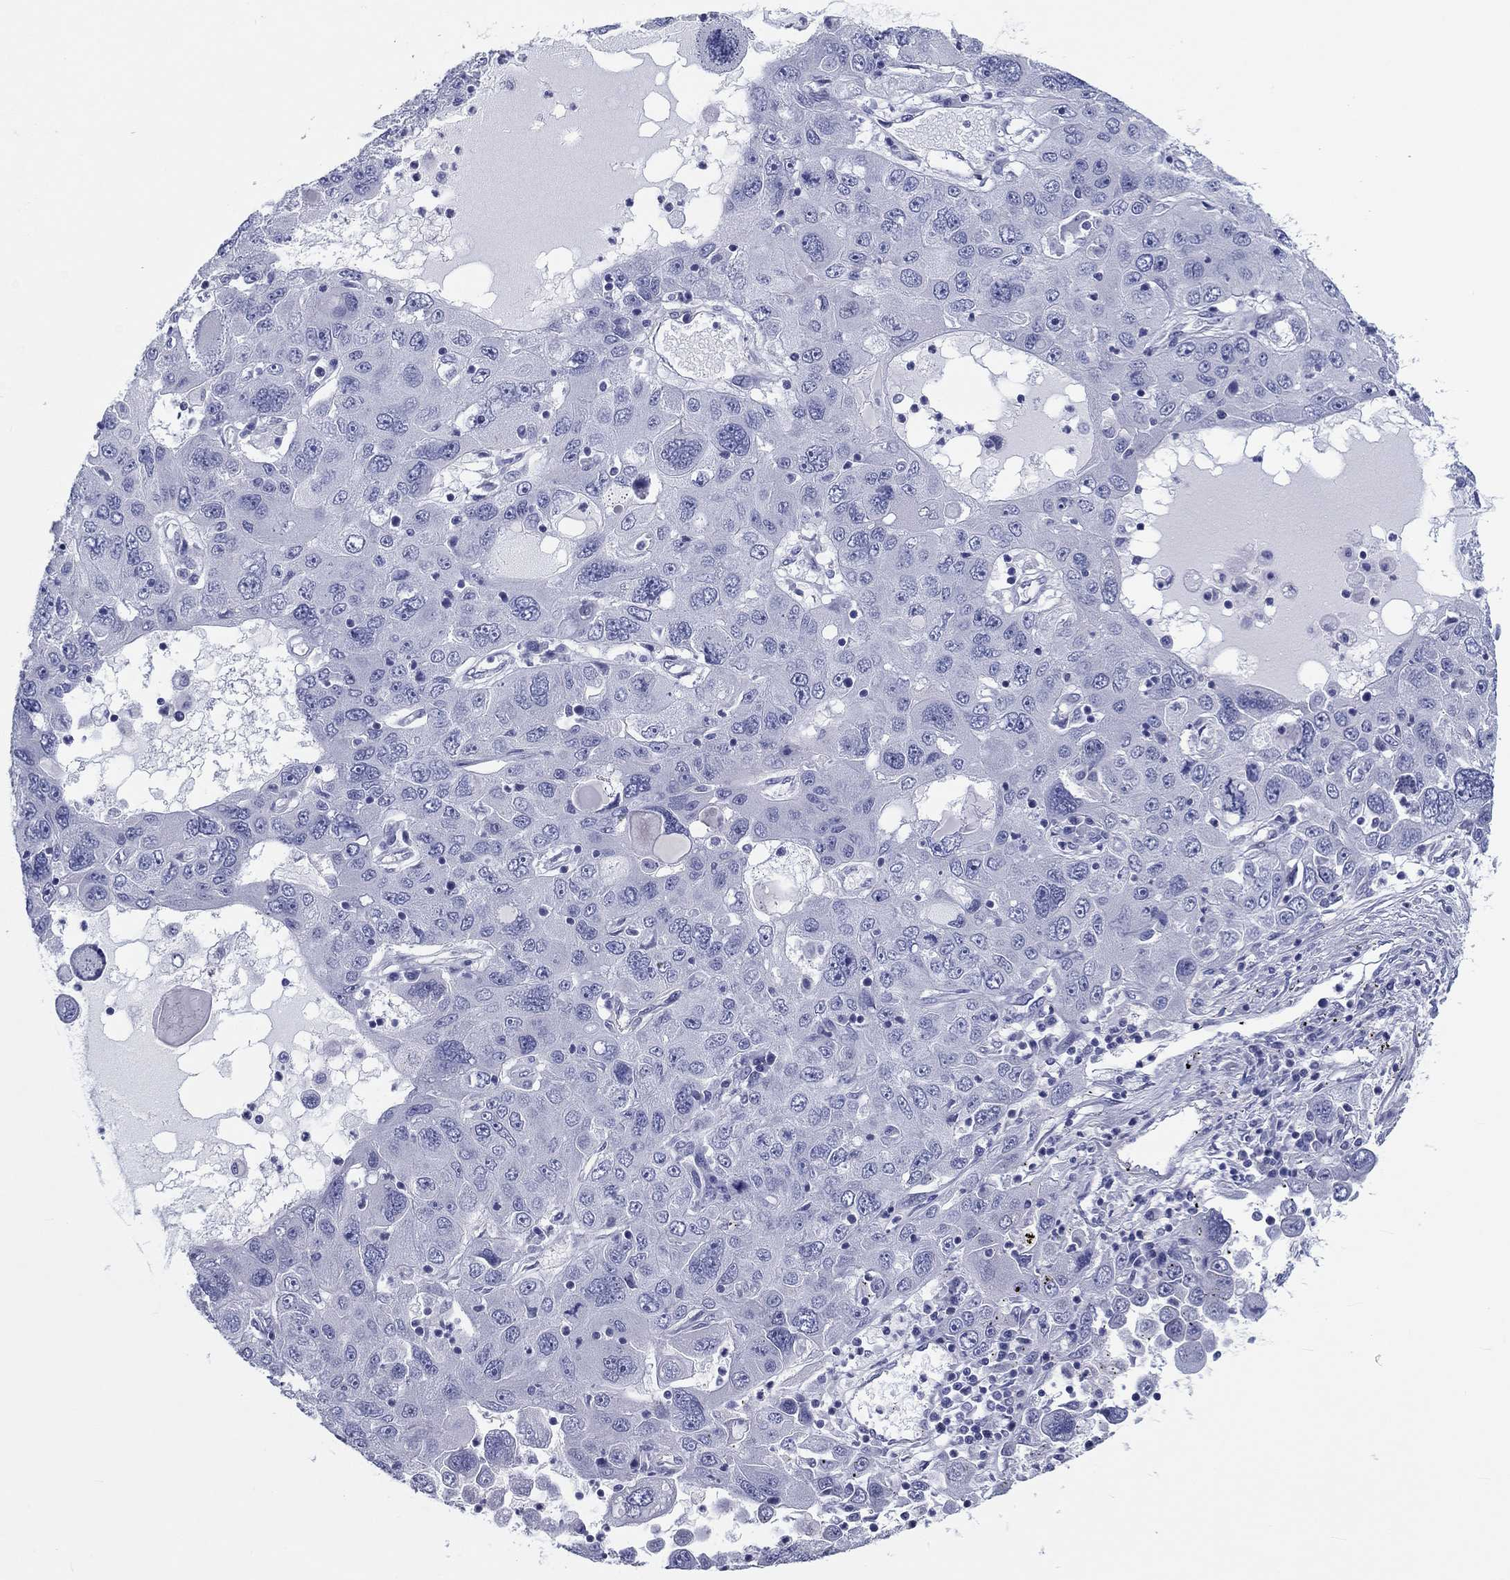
{"staining": {"intensity": "negative", "quantity": "none", "location": "none"}, "tissue": "stomach cancer", "cell_type": "Tumor cells", "image_type": "cancer", "snomed": [{"axis": "morphology", "description": "Adenocarcinoma, NOS"}, {"axis": "topography", "description": "Stomach"}], "caption": "Tumor cells are negative for brown protein staining in stomach cancer (adenocarcinoma).", "gene": "CRYGD", "patient": {"sex": "male", "age": 56}}